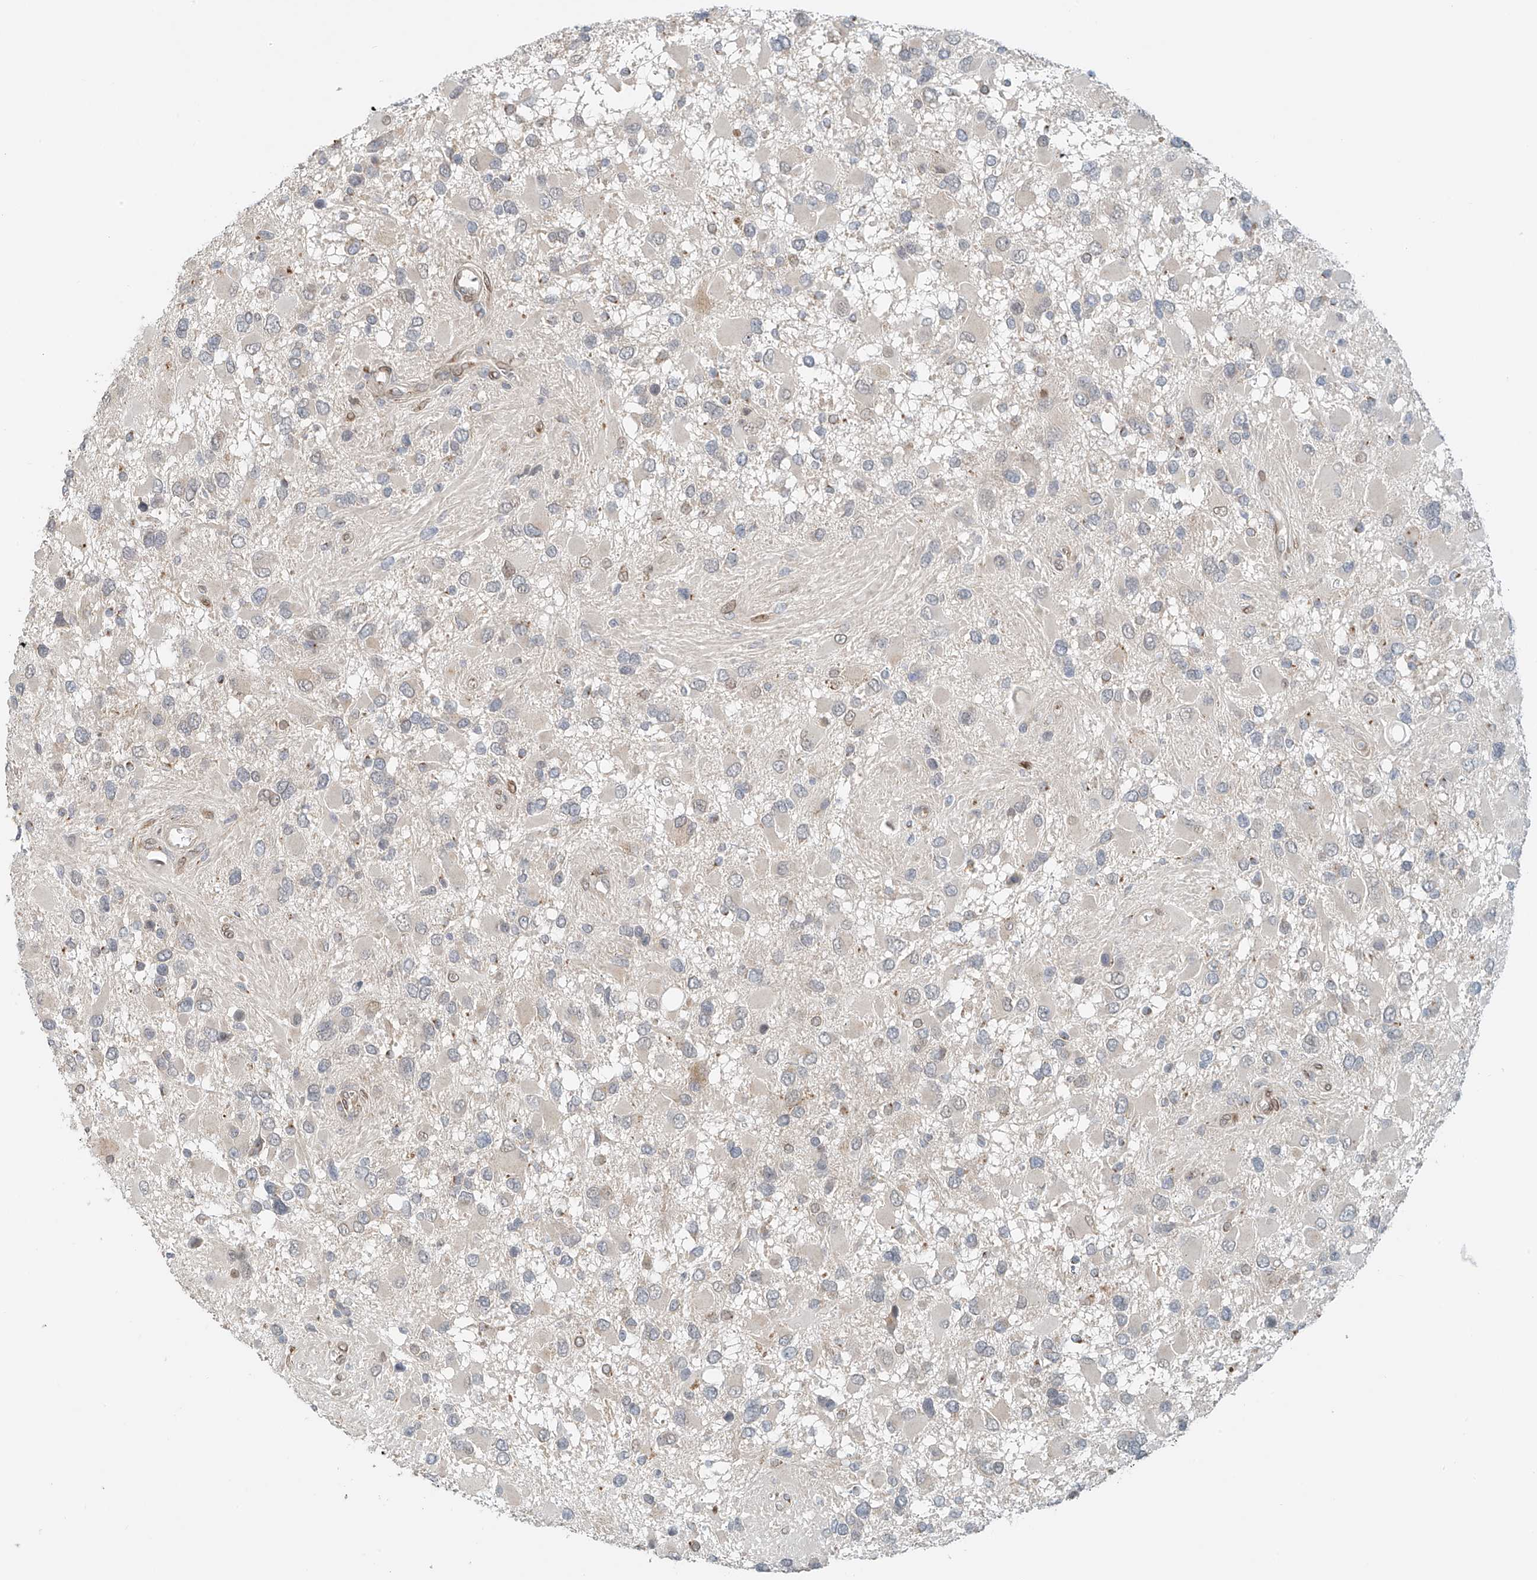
{"staining": {"intensity": "negative", "quantity": "none", "location": "none"}, "tissue": "glioma", "cell_type": "Tumor cells", "image_type": "cancer", "snomed": [{"axis": "morphology", "description": "Glioma, malignant, High grade"}, {"axis": "topography", "description": "Brain"}], "caption": "Tumor cells show no significant staining in glioma.", "gene": "STARD9", "patient": {"sex": "male", "age": 53}}